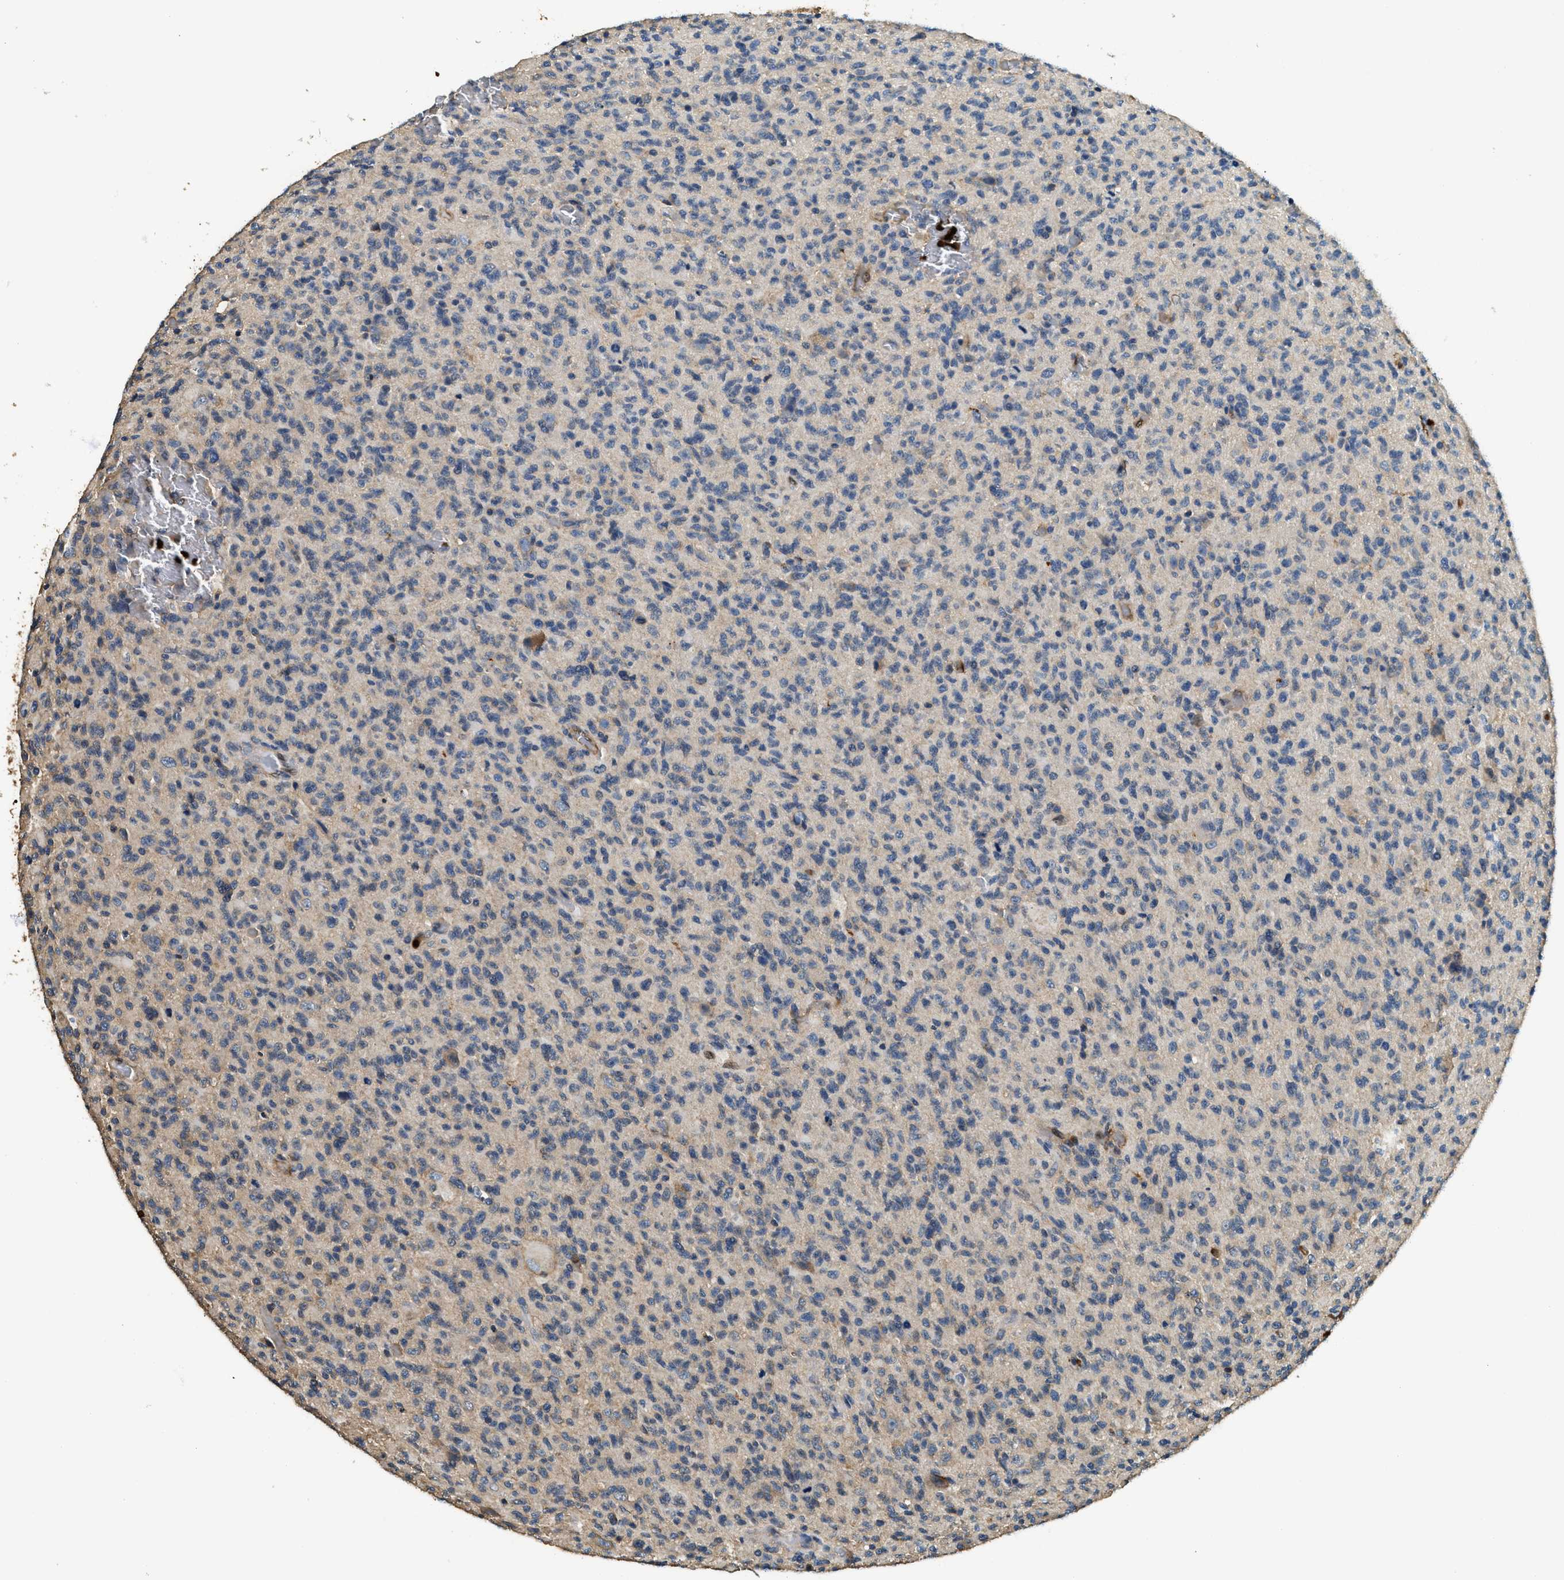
{"staining": {"intensity": "weak", "quantity": "<25%", "location": "cytoplasmic/membranous"}, "tissue": "glioma", "cell_type": "Tumor cells", "image_type": "cancer", "snomed": [{"axis": "morphology", "description": "Glioma, malignant, High grade"}, {"axis": "topography", "description": "Brain"}], "caption": "Immunohistochemical staining of human glioma displays no significant expression in tumor cells. Nuclei are stained in blue.", "gene": "ANXA3", "patient": {"sex": "male", "age": 71}}